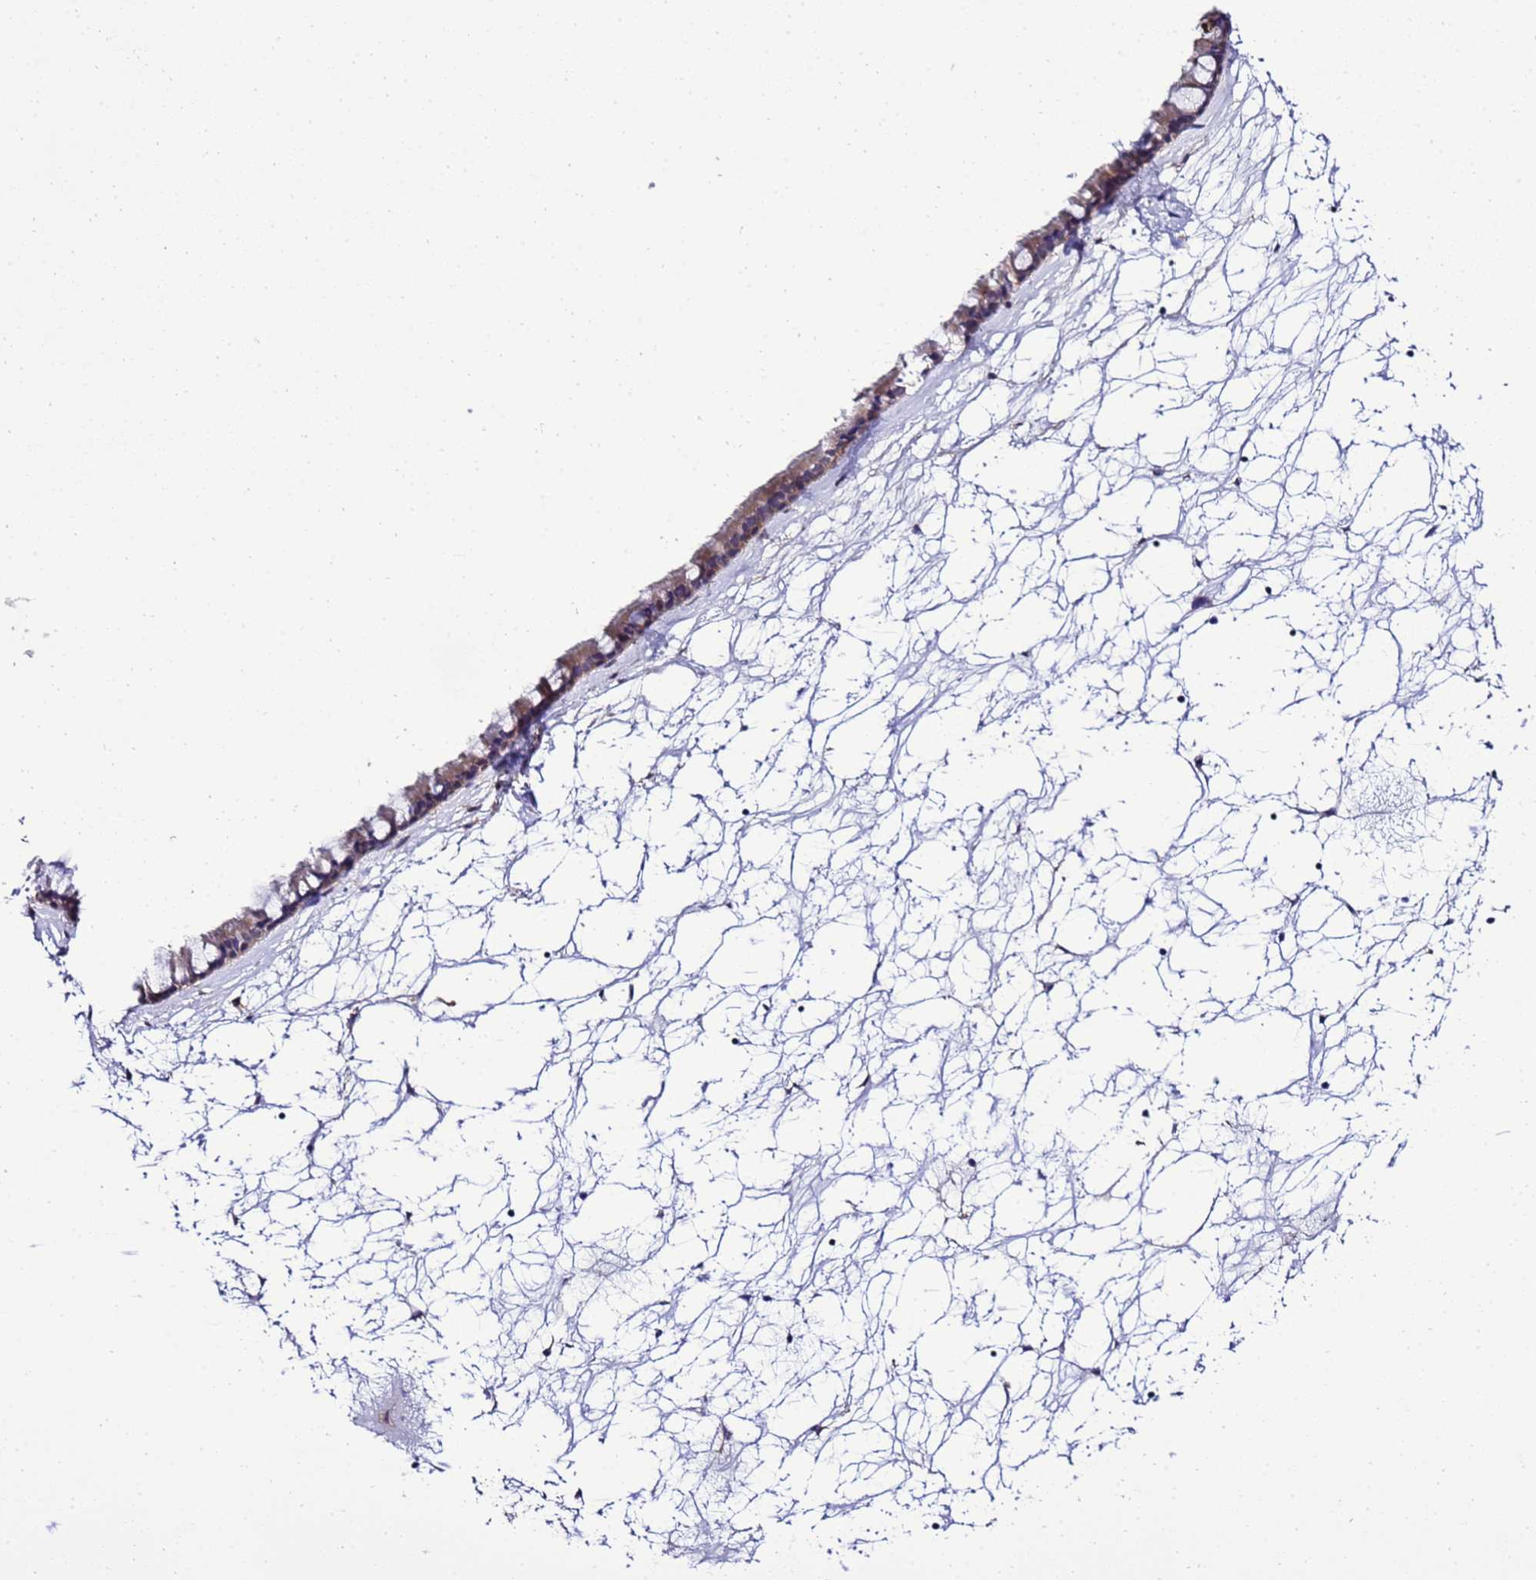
{"staining": {"intensity": "moderate", "quantity": ">75%", "location": "cytoplasmic/membranous,nuclear"}, "tissue": "nasopharynx", "cell_type": "Respiratory epithelial cells", "image_type": "normal", "snomed": [{"axis": "morphology", "description": "Normal tissue, NOS"}, {"axis": "topography", "description": "Nasopharynx"}], "caption": "Immunohistochemical staining of normal human nasopharynx exhibits medium levels of moderate cytoplasmic/membranous,nuclear expression in approximately >75% of respiratory epithelial cells. (Brightfield microscopy of DAB IHC at high magnification).", "gene": "GZF1", "patient": {"sex": "male", "age": 64}}